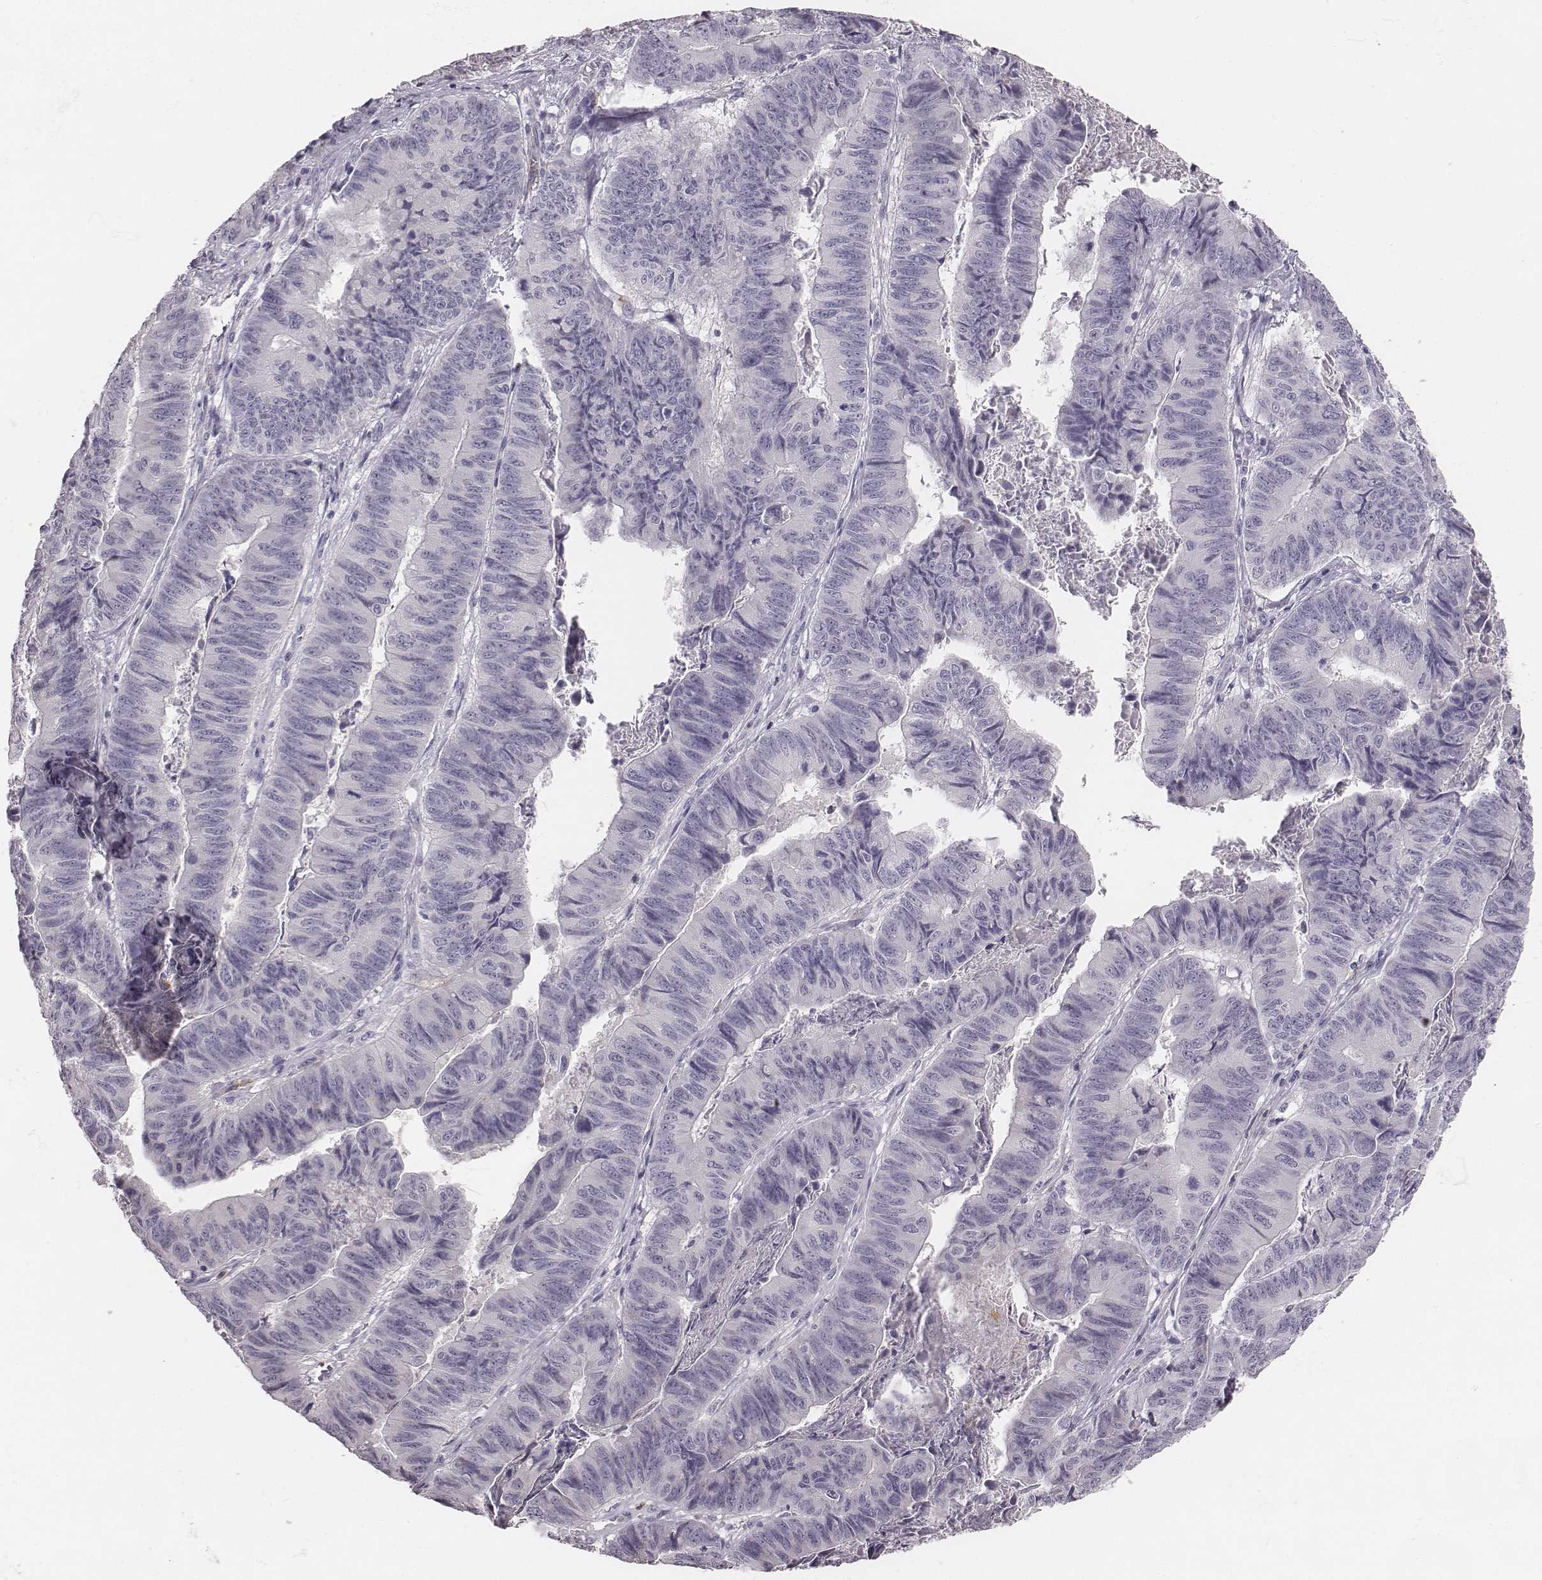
{"staining": {"intensity": "negative", "quantity": "none", "location": "none"}, "tissue": "stomach cancer", "cell_type": "Tumor cells", "image_type": "cancer", "snomed": [{"axis": "morphology", "description": "Adenocarcinoma, NOS"}, {"axis": "topography", "description": "Stomach, lower"}], "caption": "Stomach cancer (adenocarcinoma) was stained to show a protein in brown. There is no significant positivity in tumor cells.", "gene": "KCNJ12", "patient": {"sex": "male", "age": 77}}